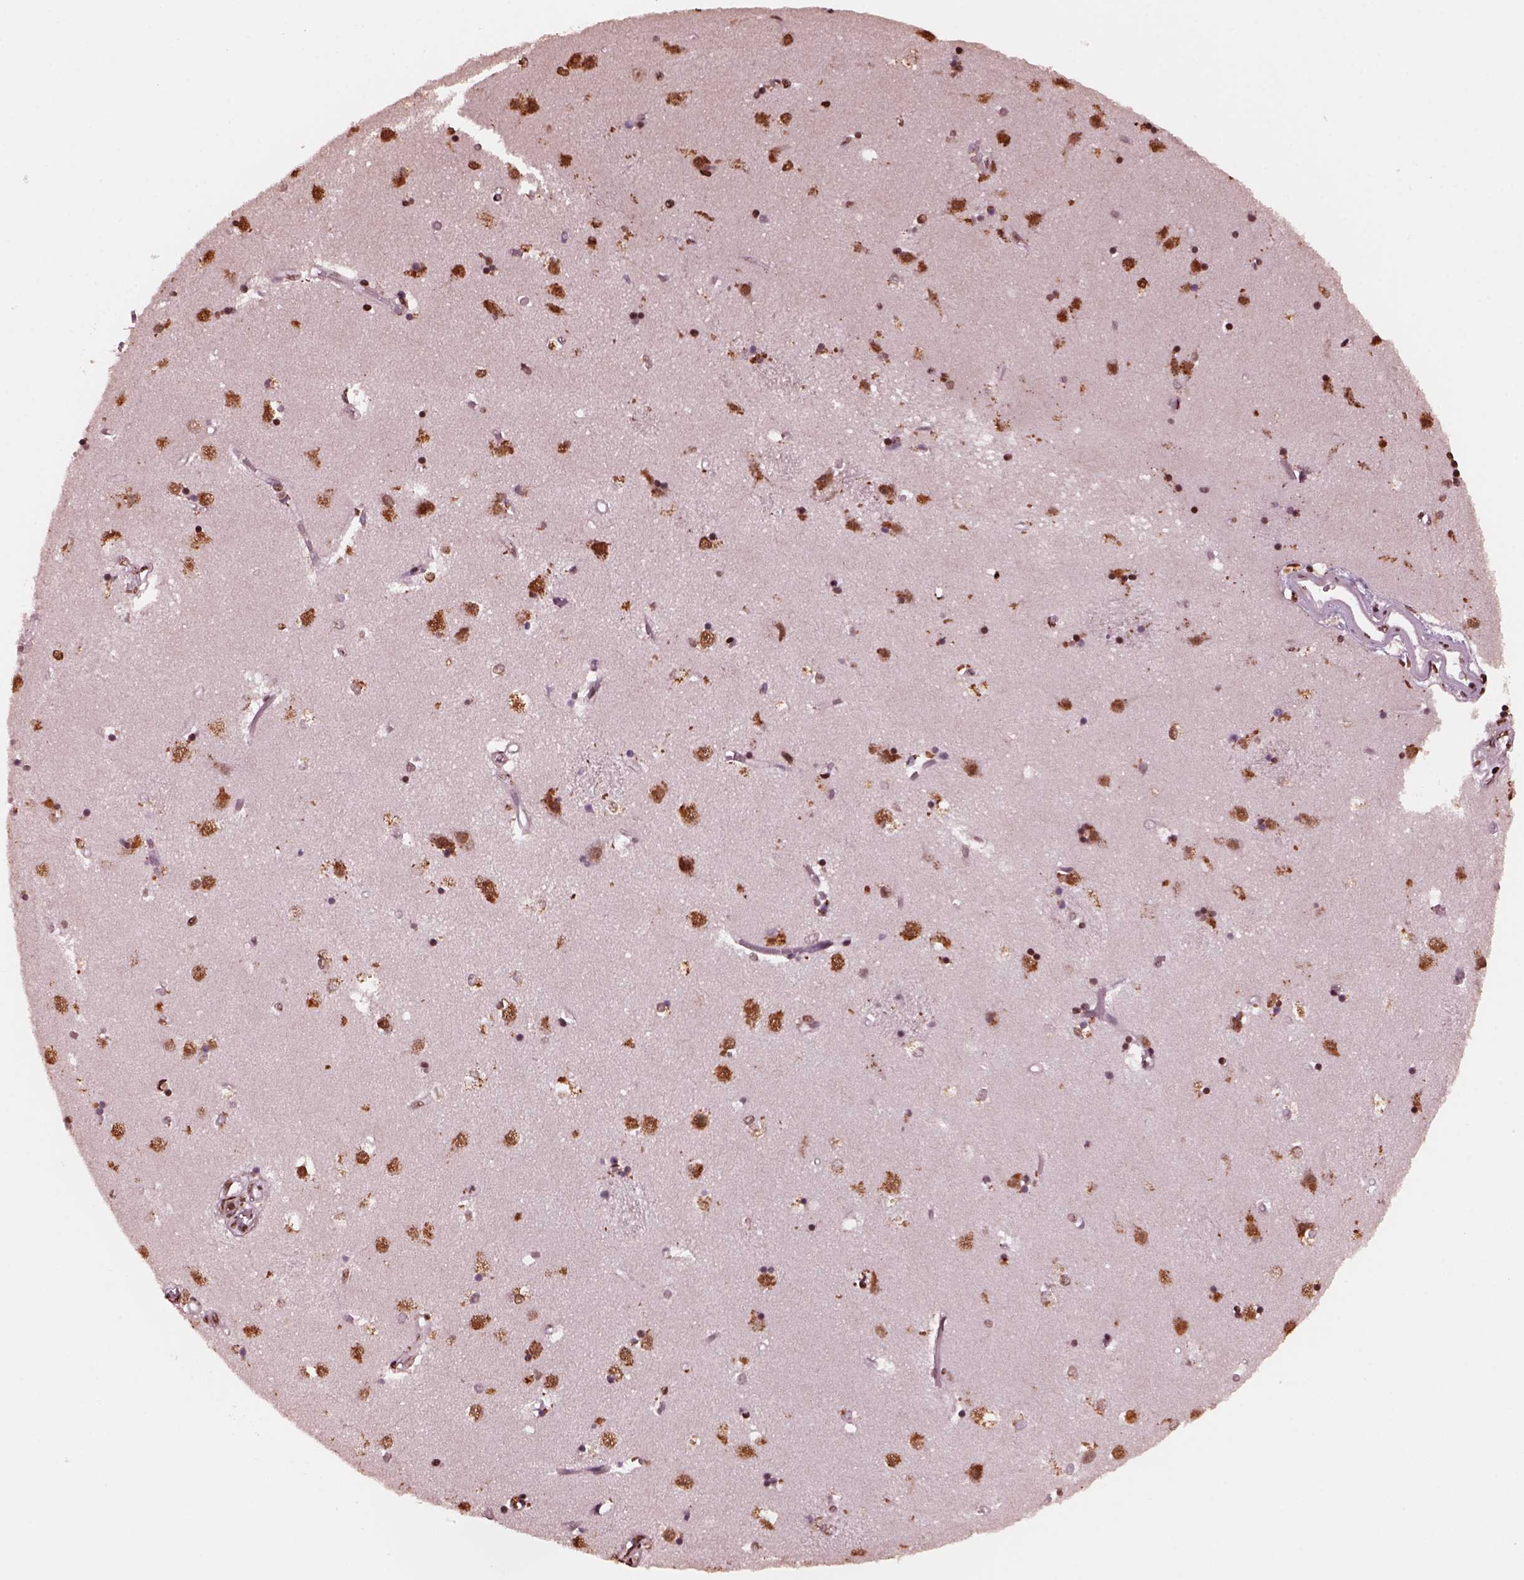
{"staining": {"intensity": "strong", "quantity": "<25%", "location": "nuclear"}, "tissue": "caudate", "cell_type": "Glial cells", "image_type": "normal", "snomed": [{"axis": "morphology", "description": "Normal tissue, NOS"}, {"axis": "topography", "description": "Lateral ventricle wall"}], "caption": "Glial cells show strong nuclear positivity in approximately <25% of cells in normal caudate.", "gene": "NSD1", "patient": {"sex": "male", "age": 54}}